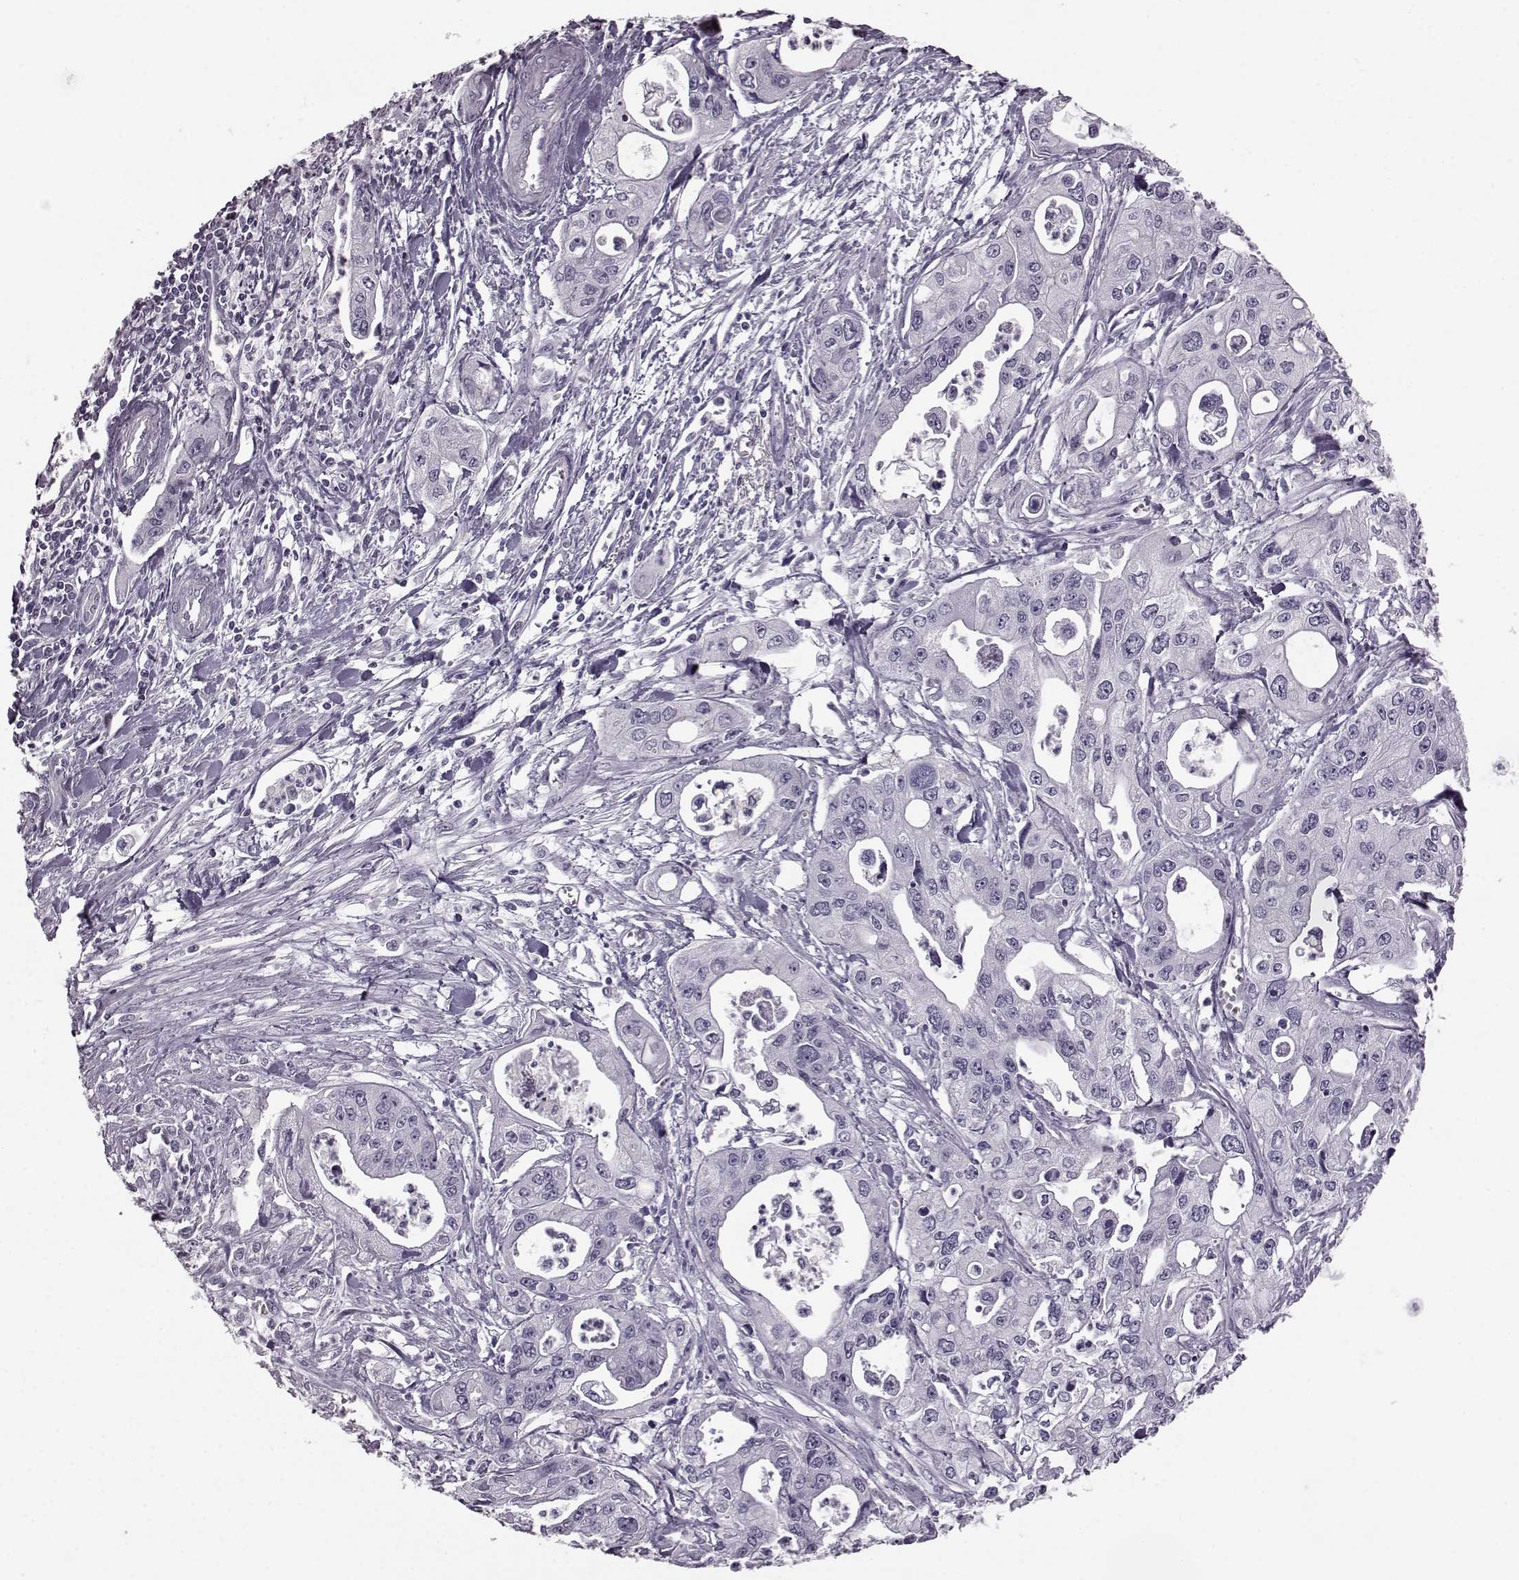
{"staining": {"intensity": "negative", "quantity": "none", "location": "none"}, "tissue": "pancreatic cancer", "cell_type": "Tumor cells", "image_type": "cancer", "snomed": [{"axis": "morphology", "description": "Adenocarcinoma, NOS"}, {"axis": "topography", "description": "Pancreas"}], "caption": "The photomicrograph shows no significant positivity in tumor cells of adenocarcinoma (pancreatic).", "gene": "JSRP1", "patient": {"sex": "male", "age": 70}}